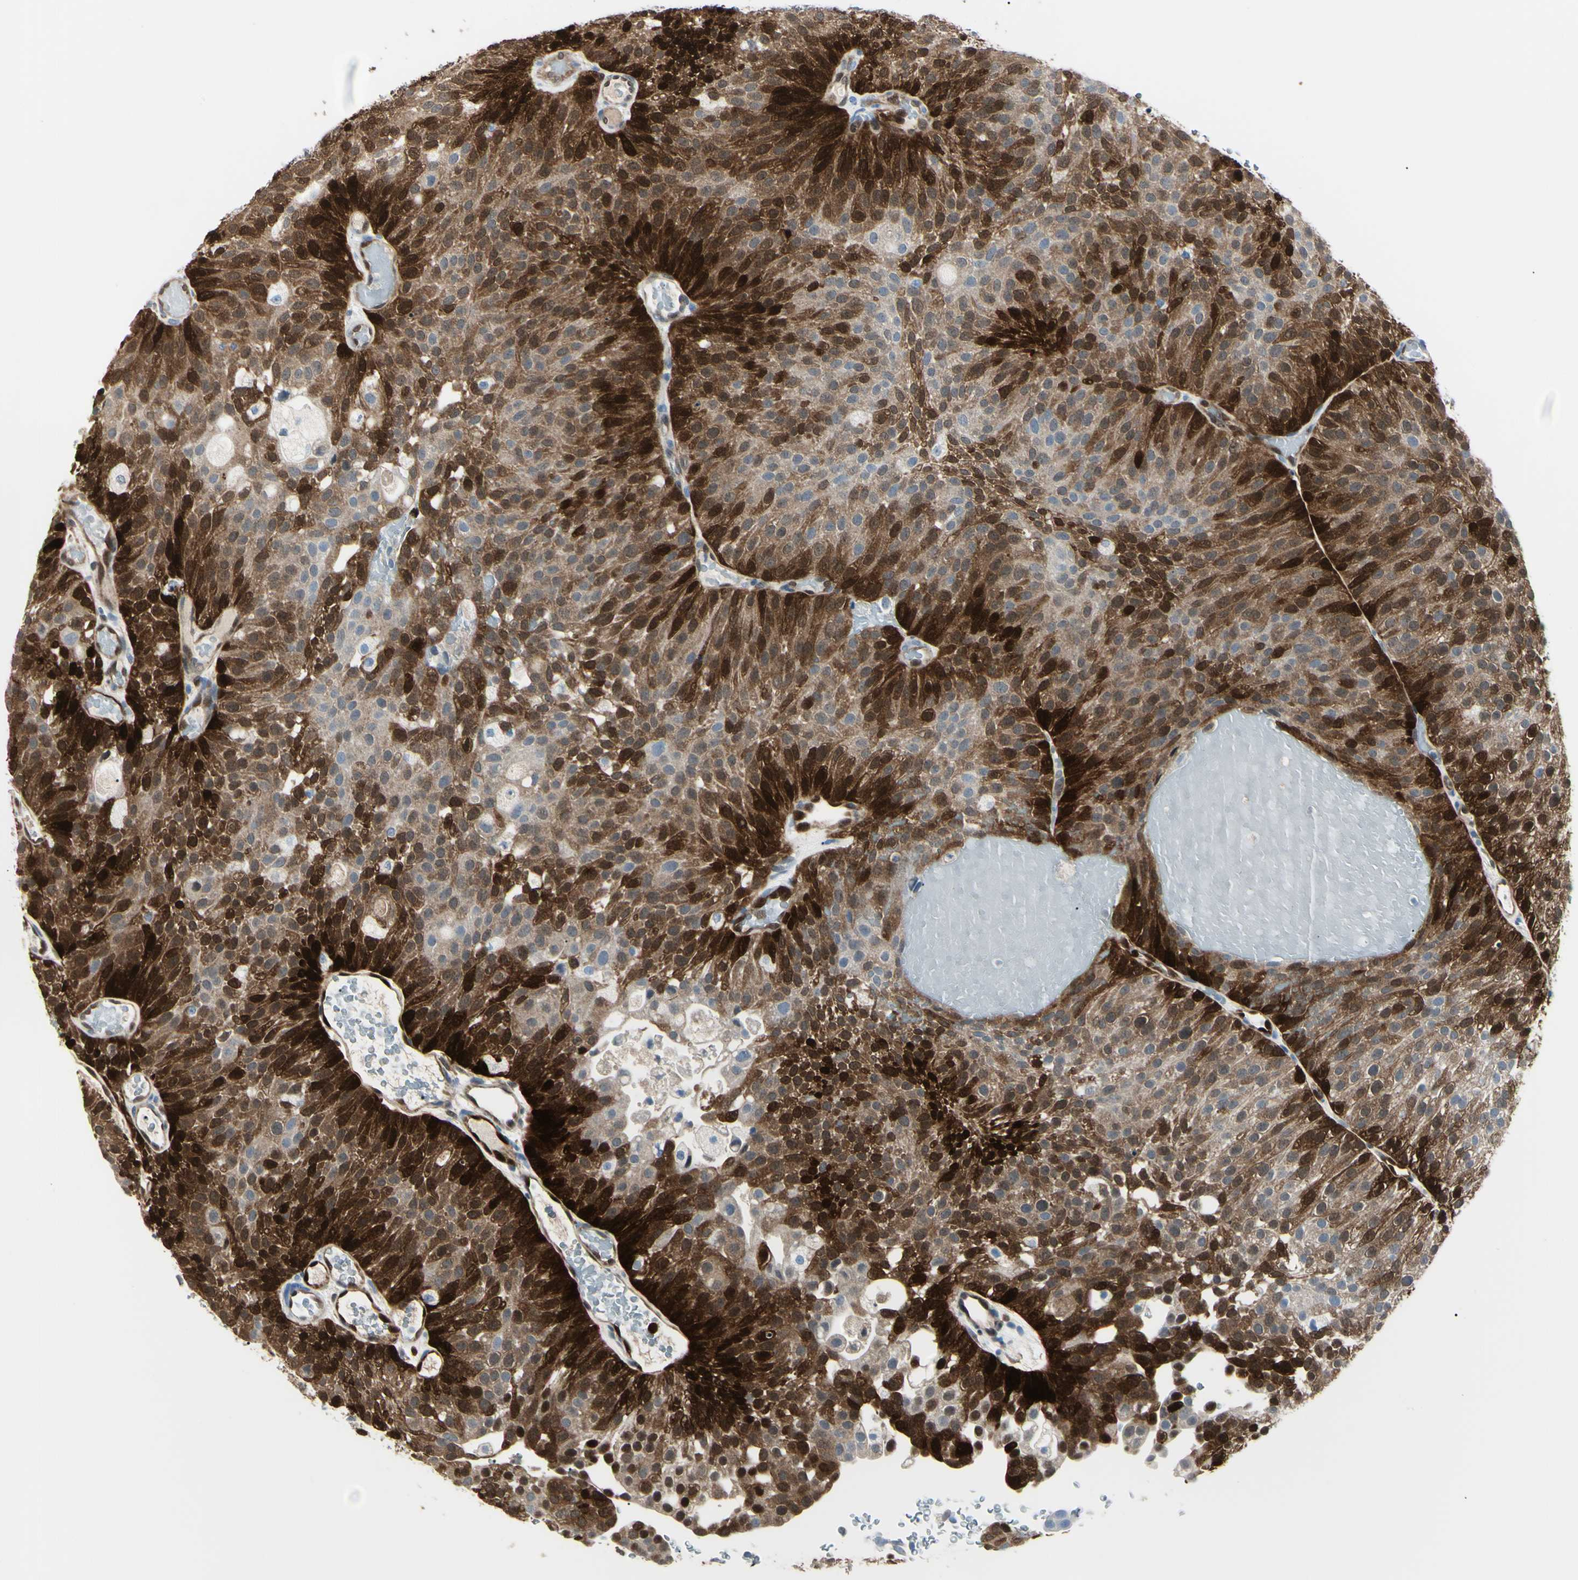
{"staining": {"intensity": "strong", "quantity": "25%-75%", "location": "cytoplasmic/membranous,nuclear"}, "tissue": "urothelial cancer", "cell_type": "Tumor cells", "image_type": "cancer", "snomed": [{"axis": "morphology", "description": "Urothelial carcinoma, Low grade"}, {"axis": "topography", "description": "Urinary bladder"}], "caption": "Low-grade urothelial carcinoma stained for a protein exhibits strong cytoplasmic/membranous and nuclear positivity in tumor cells.", "gene": "AKR1C3", "patient": {"sex": "male", "age": 78}}